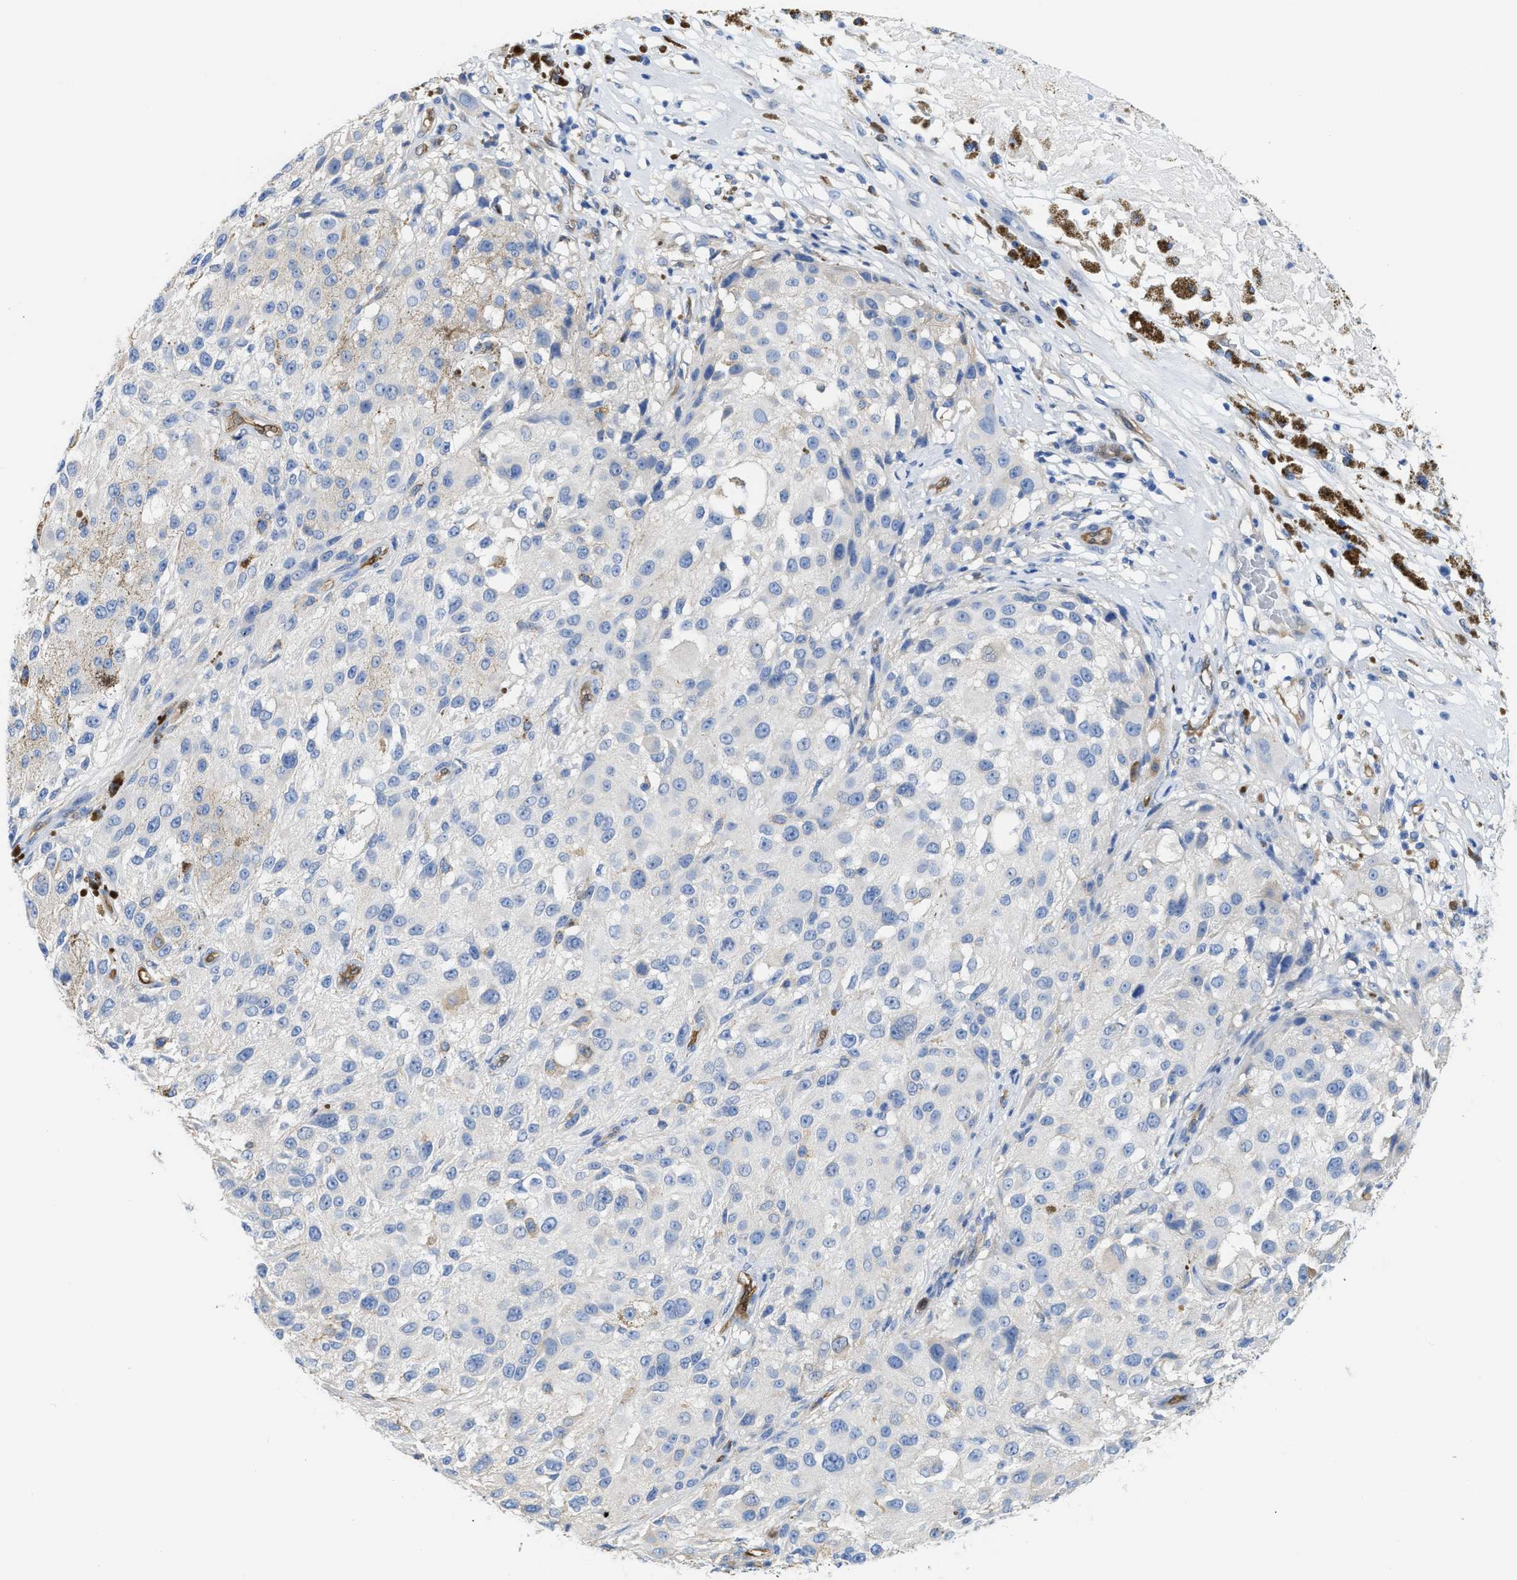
{"staining": {"intensity": "negative", "quantity": "none", "location": "none"}, "tissue": "melanoma", "cell_type": "Tumor cells", "image_type": "cancer", "snomed": [{"axis": "morphology", "description": "Necrosis, NOS"}, {"axis": "morphology", "description": "Malignant melanoma, NOS"}, {"axis": "topography", "description": "Skin"}], "caption": "The photomicrograph reveals no staining of tumor cells in melanoma.", "gene": "ASS1", "patient": {"sex": "female", "age": 87}}